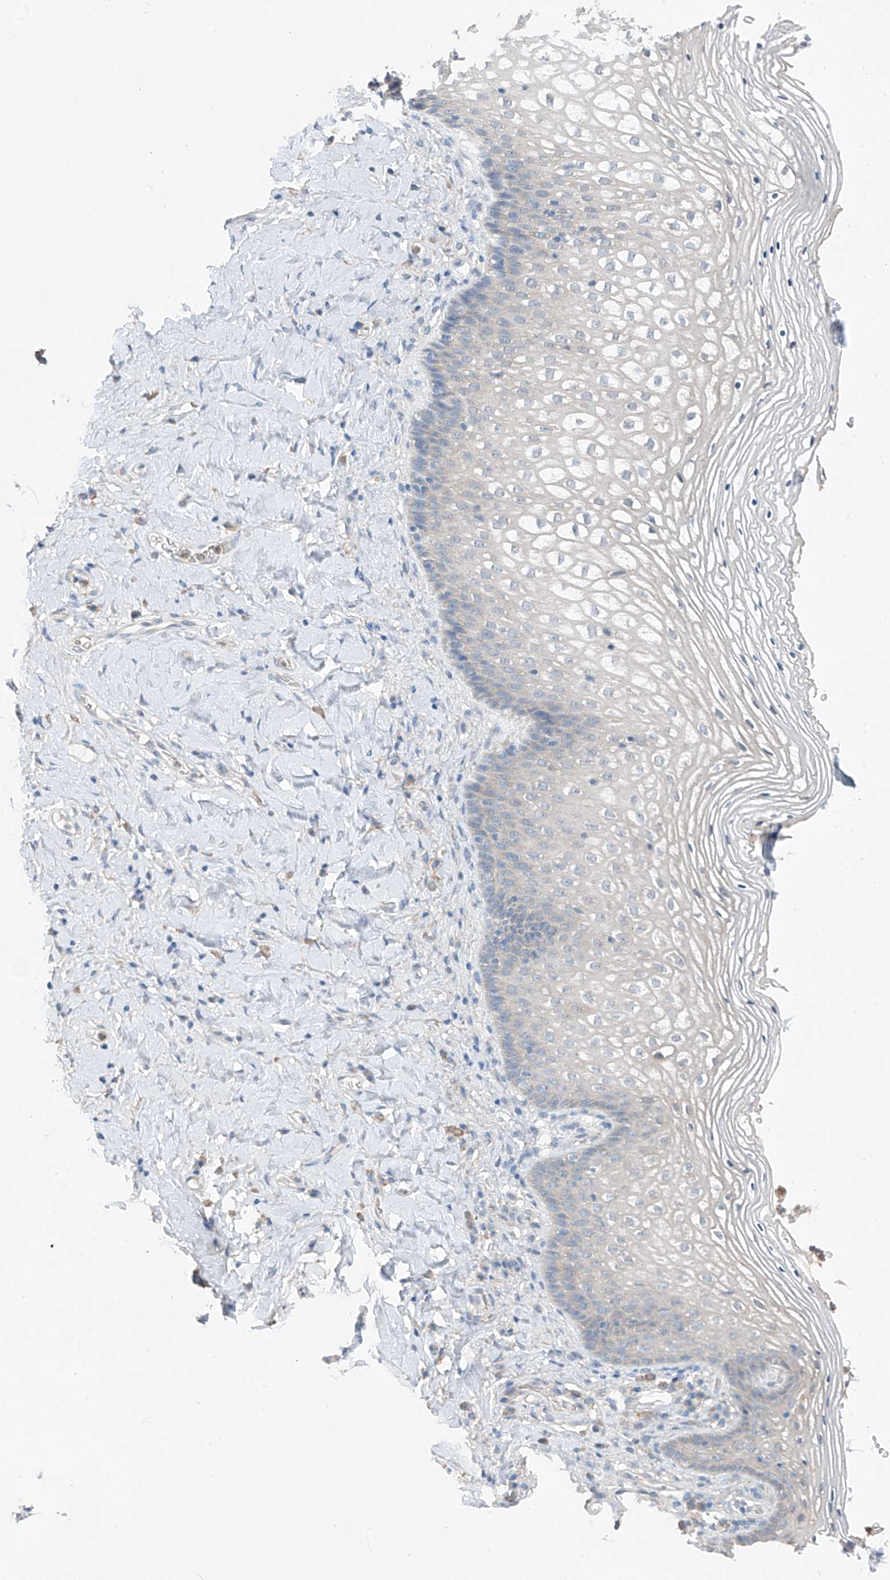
{"staining": {"intensity": "negative", "quantity": "none", "location": "none"}, "tissue": "vagina", "cell_type": "Squamous epithelial cells", "image_type": "normal", "snomed": [{"axis": "morphology", "description": "Normal tissue, NOS"}, {"axis": "topography", "description": "Vagina"}], "caption": "IHC of unremarkable vagina demonstrates no expression in squamous epithelial cells.", "gene": "CYP4V2", "patient": {"sex": "female", "age": 60}}